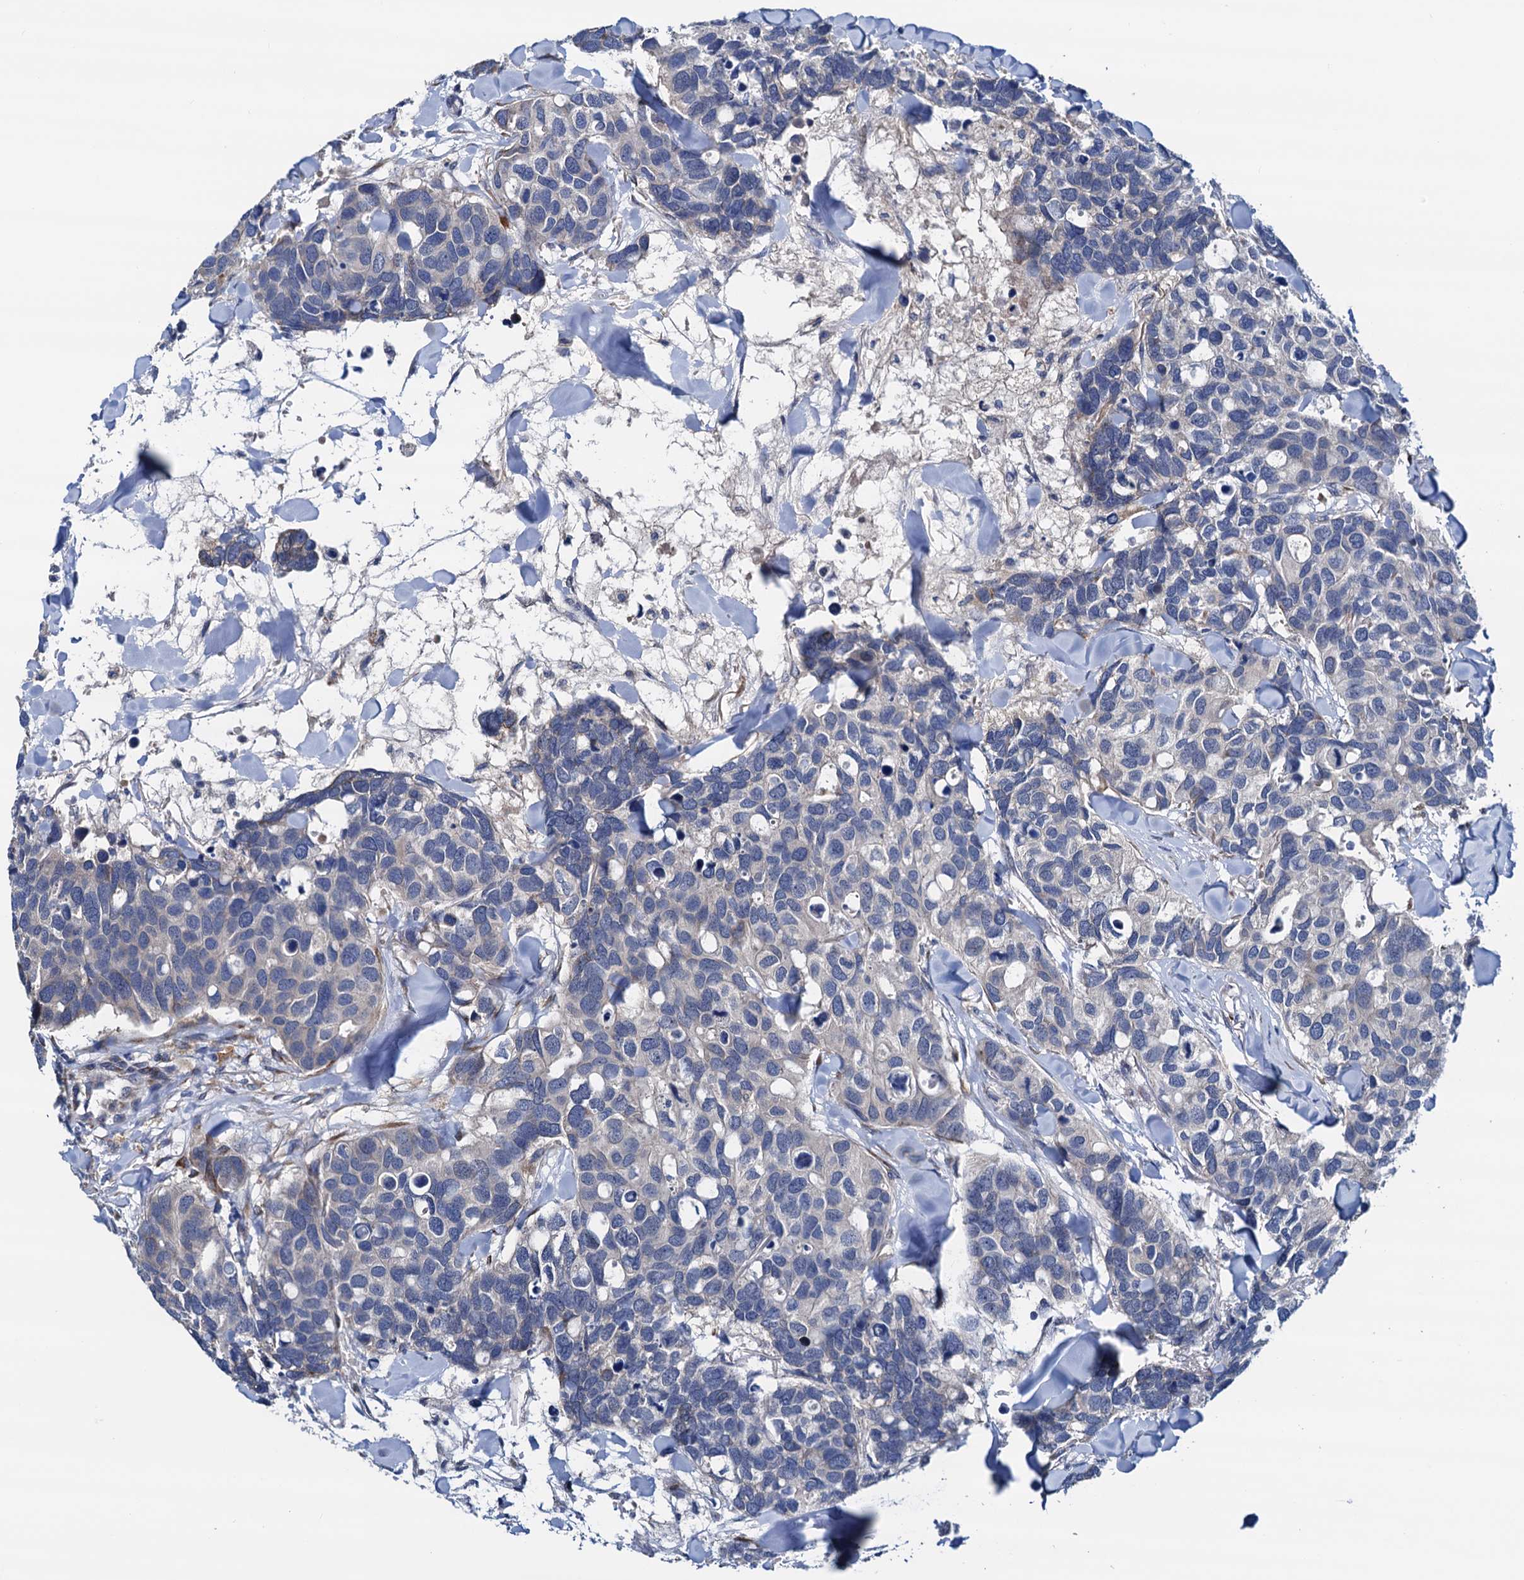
{"staining": {"intensity": "negative", "quantity": "none", "location": "none"}, "tissue": "breast cancer", "cell_type": "Tumor cells", "image_type": "cancer", "snomed": [{"axis": "morphology", "description": "Duct carcinoma"}, {"axis": "topography", "description": "Breast"}], "caption": "Breast cancer was stained to show a protein in brown. There is no significant expression in tumor cells.", "gene": "RASSF9", "patient": {"sex": "female", "age": 83}}